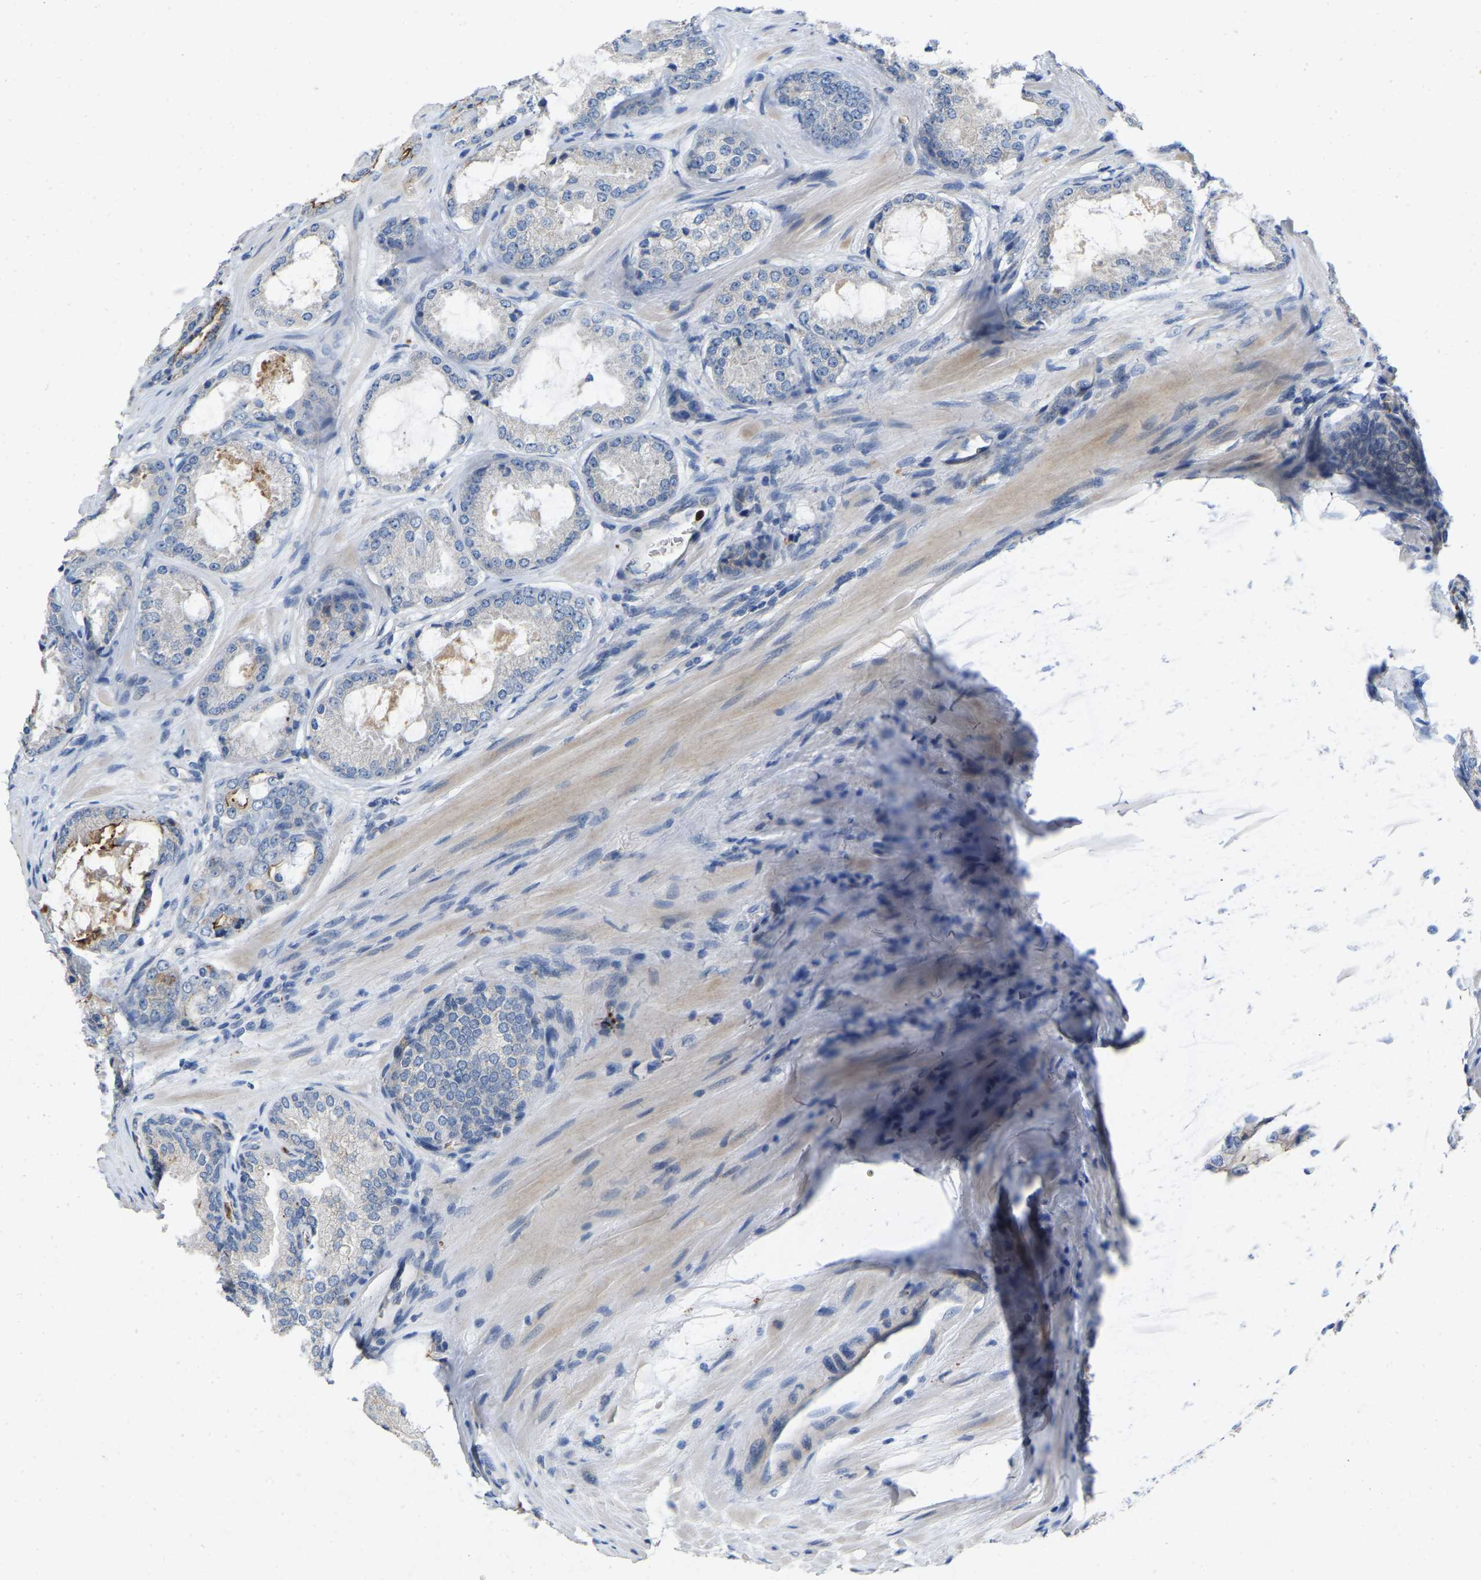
{"staining": {"intensity": "negative", "quantity": "none", "location": "none"}, "tissue": "prostate cancer", "cell_type": "Tumor cells", "image_type": "cancer", "snomed": [{"axis": "morphology", "description": "Adenocarcinoma, High grade"}, {"axis": "topography", "description": "Prostate"}], "caption": "Tumor cells are negative for protein expression in human prostate cancer (high-grade adenocarcinoma).", "gene": "RHEB", "patient": {"sex": "male", "age": 65}}